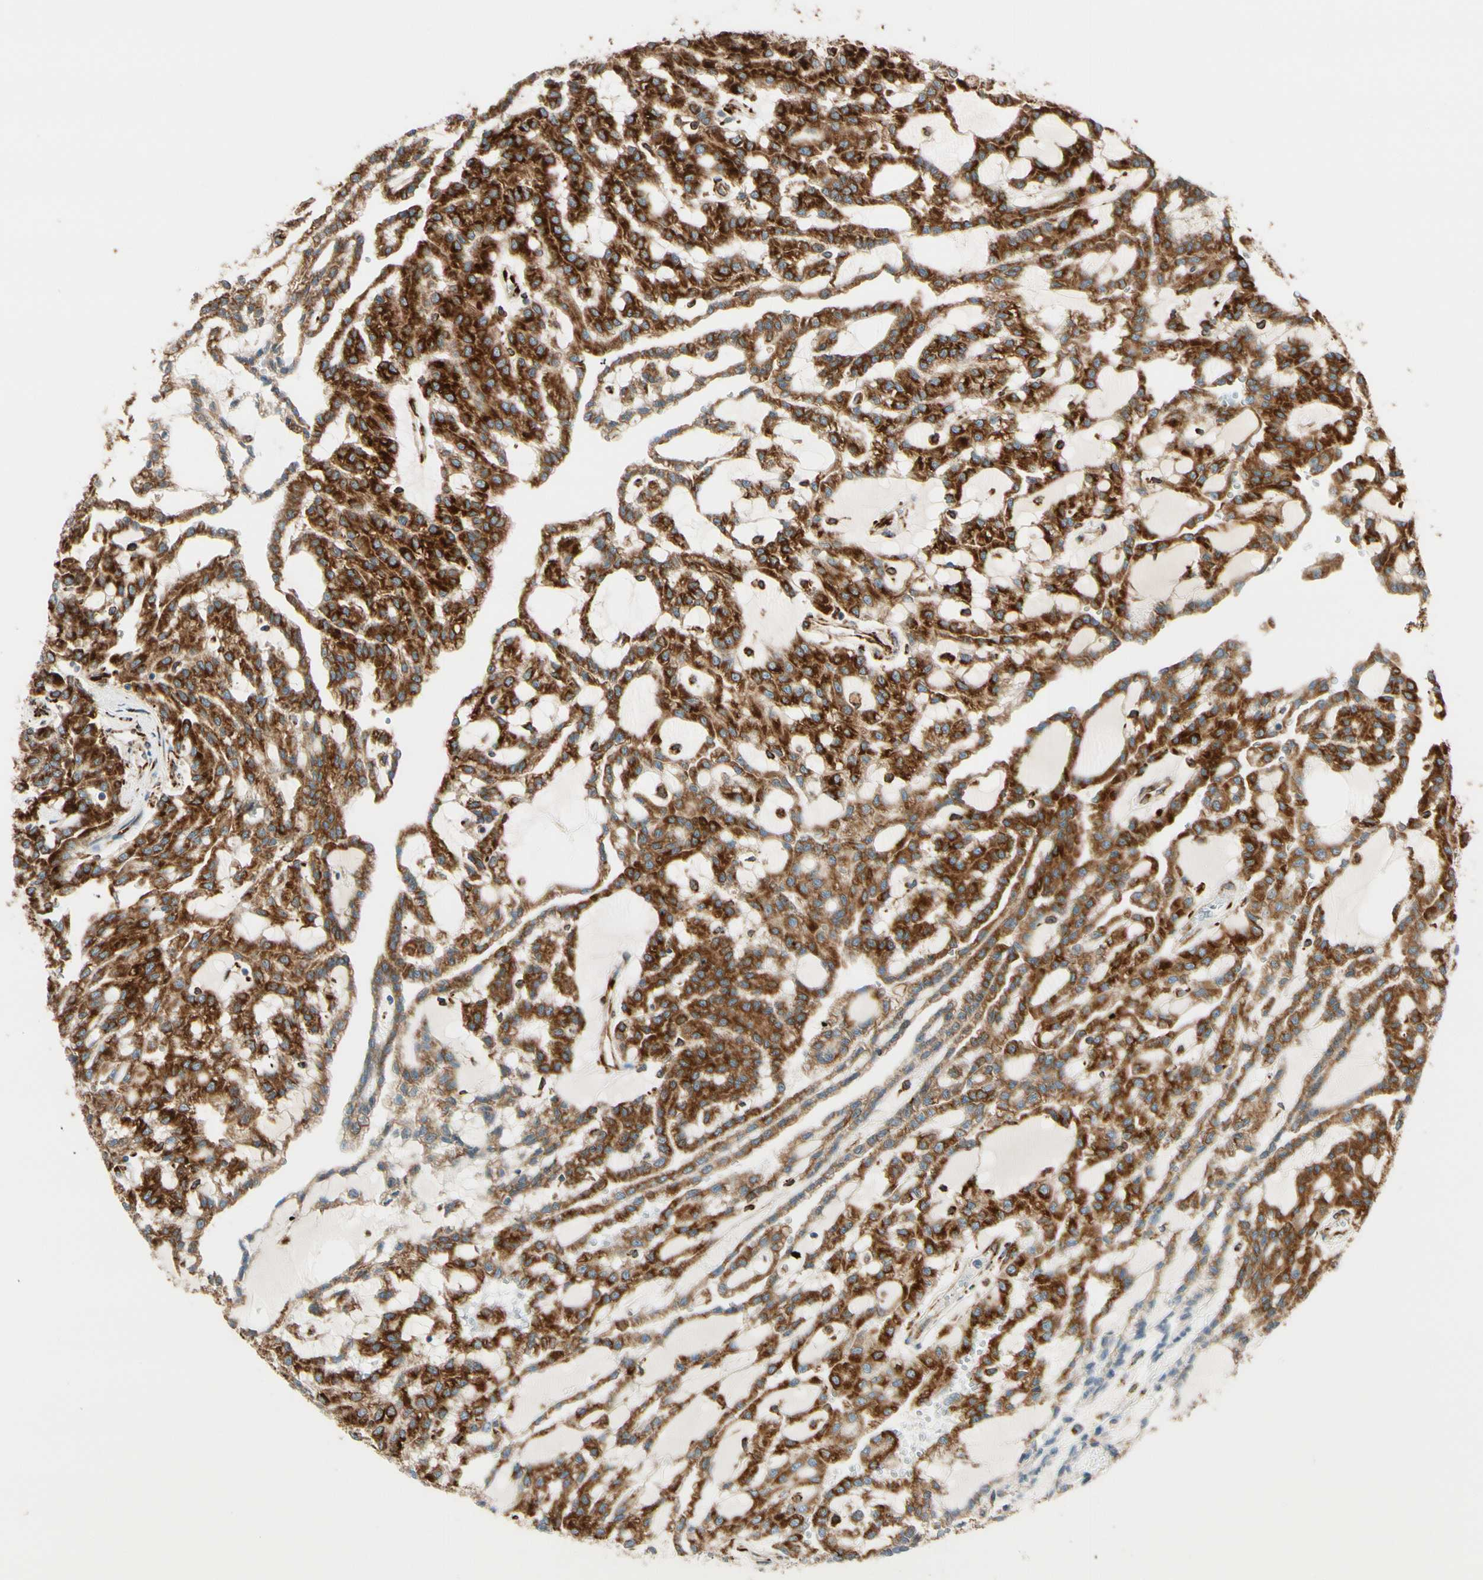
{"staining": {"intensity": "strong", "quantity": ">75%", "location": "cytoplasmic/membranous"}, "tissue": "renal cancer", "cell_type": "Tumor cells", "image_type": "cancer", "snomed": [{"axis": "morphology", "description": "Adenocarcinoma, NOS"}, {"axis": "topography", "description": "Kidney"}], "caption": "Renal cancer (adenocarcinoma) was stained to show a protein in brown. There is high levels of strong cytoplasmic/membranous expression in about >75% of tumor cells.", "gene": "RRBP1", "patient": {"sex": "male", "age": 63}}